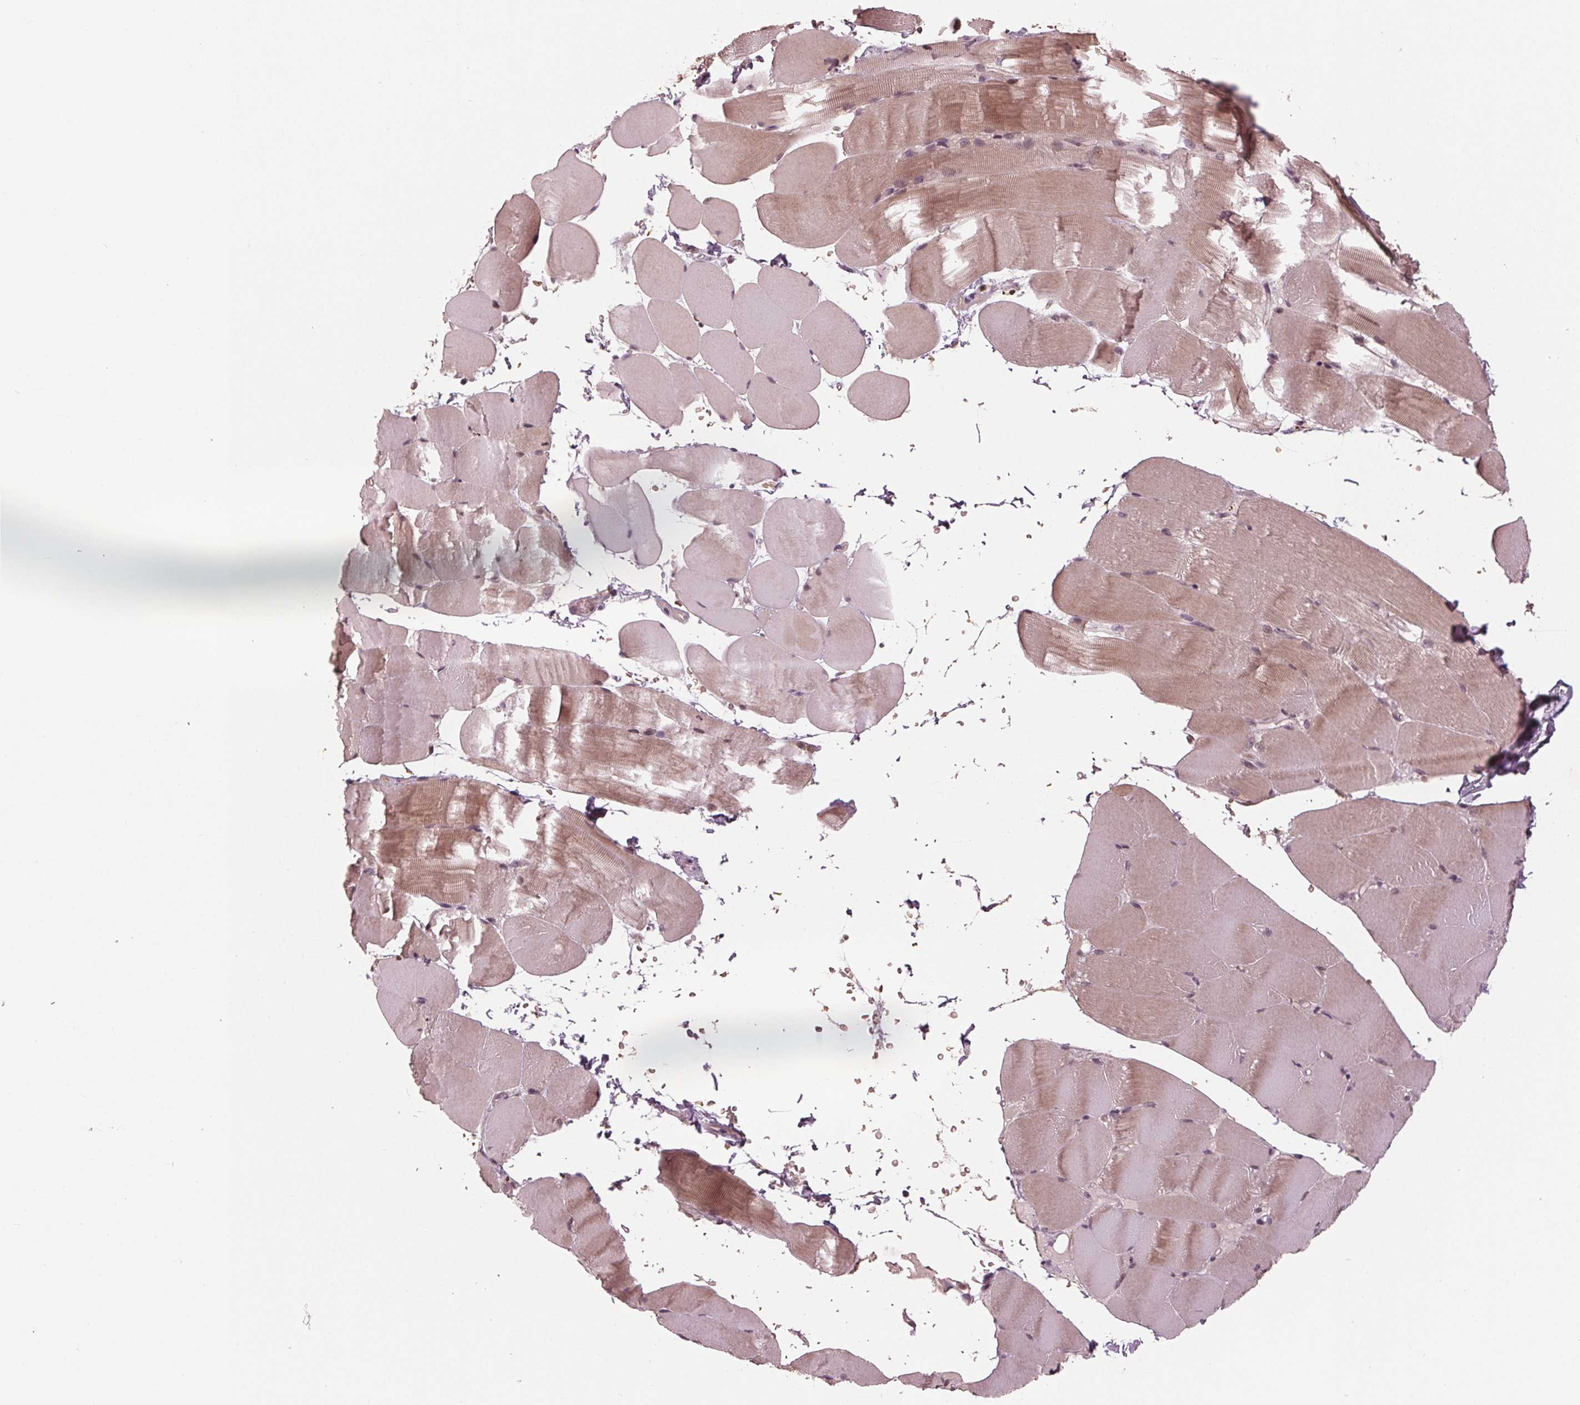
{"staining": {"intensity": "weak", "quantity": "25%-75%", "location": "cytoplasmic/membranous,nuclear"}, "tissue": "skeletal muscle", "cell_type": "Myocytes", "image_type": "normal", "snomed": [{"axis": "morphology", "description": "Normal tissue, NOS"}, {"axis": "topography", "description": "Skeletal muscle"}], "caption": "Weak cytoplasmic/membranous,nuclear staining is identified in about 25%-75% of myocytes in unremarkable skeletal muscle. (Stains: DAB (3,3'-diaminobenzidine) in brown, nuclei in blue, Microscopy: brightfield microscopy at high magnification).", "gene": "ZNF471", "patient": {"sex": "female", "age": 37}}